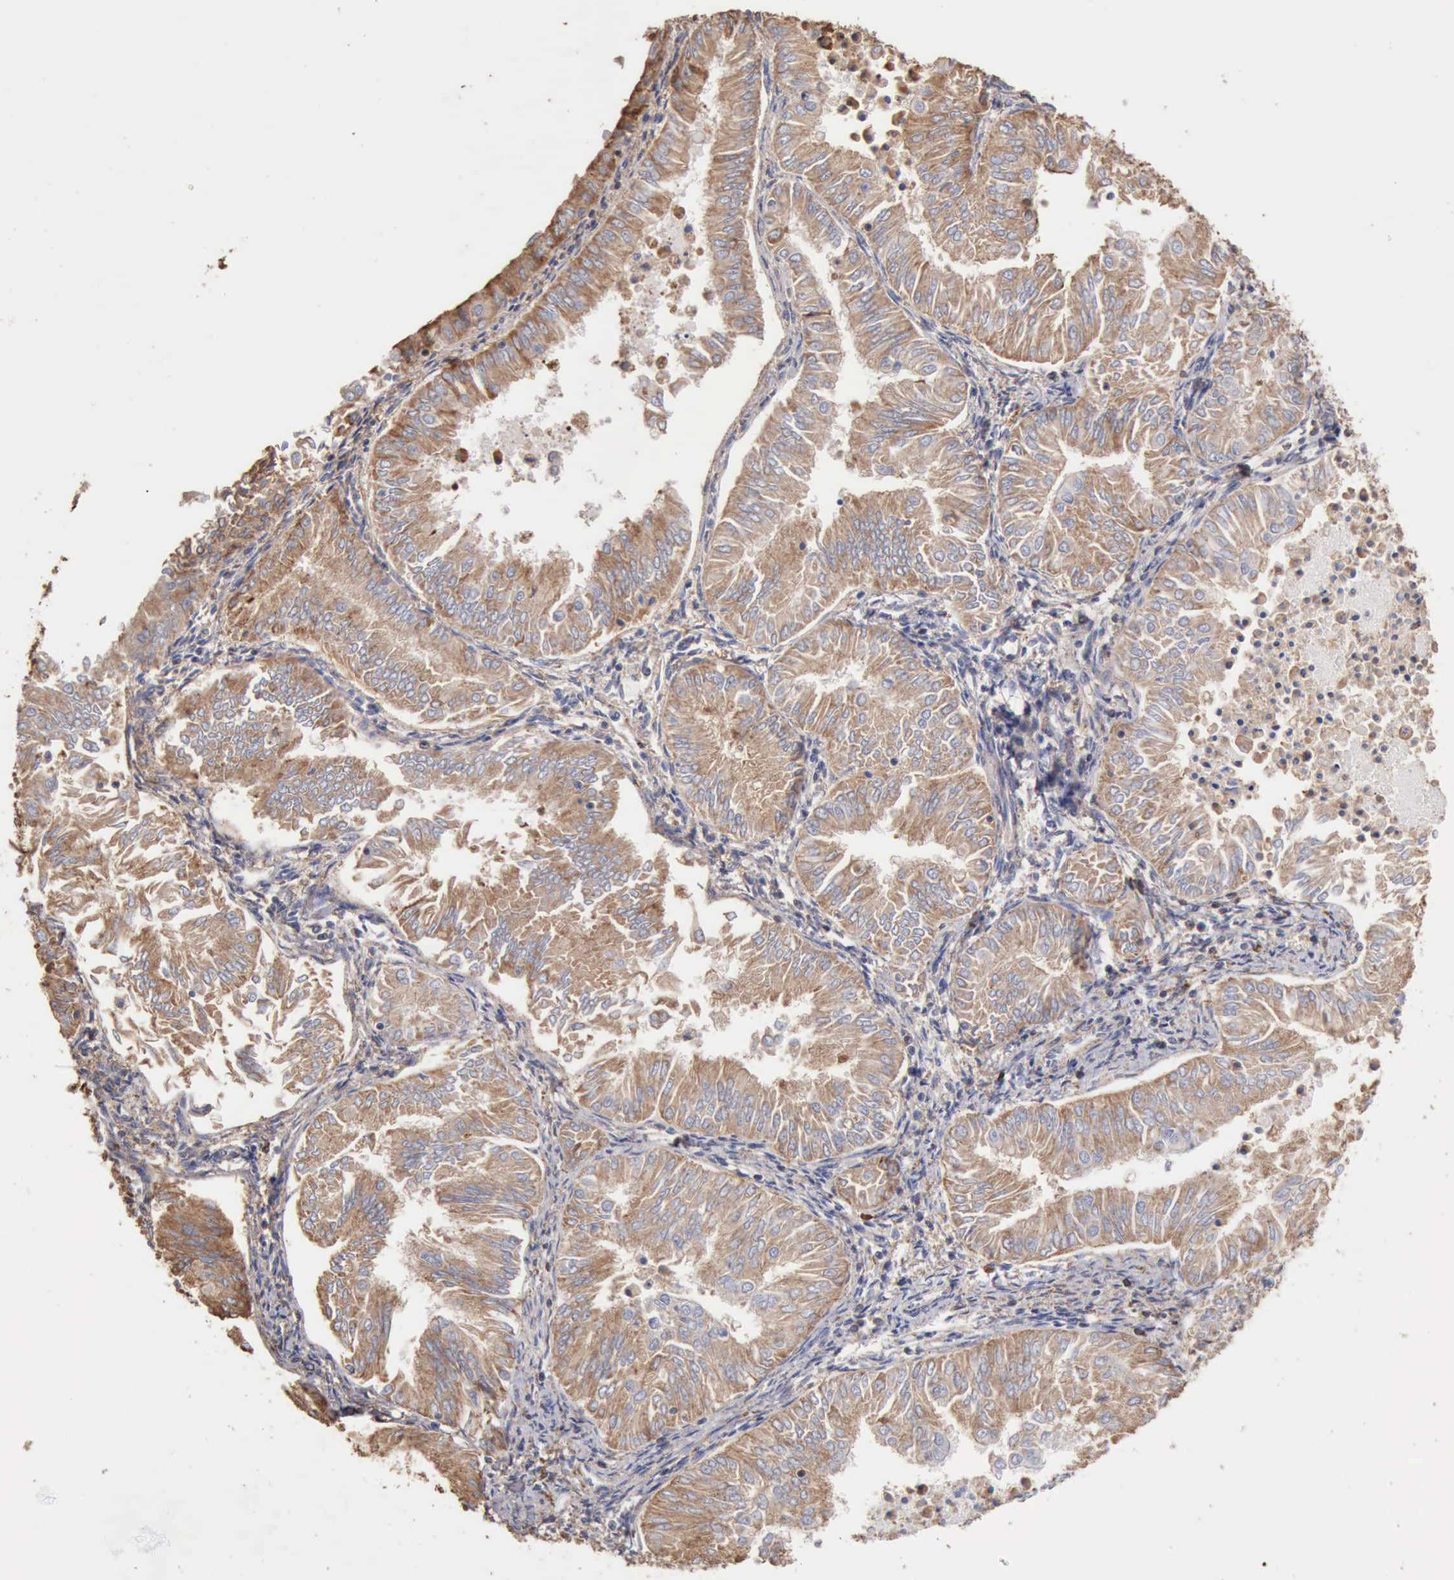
{"staining": {"intensity": "moderate", "quantity": ">75%", "location": "cytoplasmic/membranous"}, "tissue": "endometrial cancer", "cell_type": "Tumor cells", "image_type": "cancer", "snomed": [{"axis": "morphology", "description": "Adenocarcinoma, NOS"}, {"axis": "topography", "description": "Endometrium"}], "caption": "Tumor cells show moderate cytoplasmic/membranous staining in approximately >75% of cells in endometrial cancer (adenocarcinoma).", "gene": "GPR101", "patient": {"sex": "female", "age": 53}}